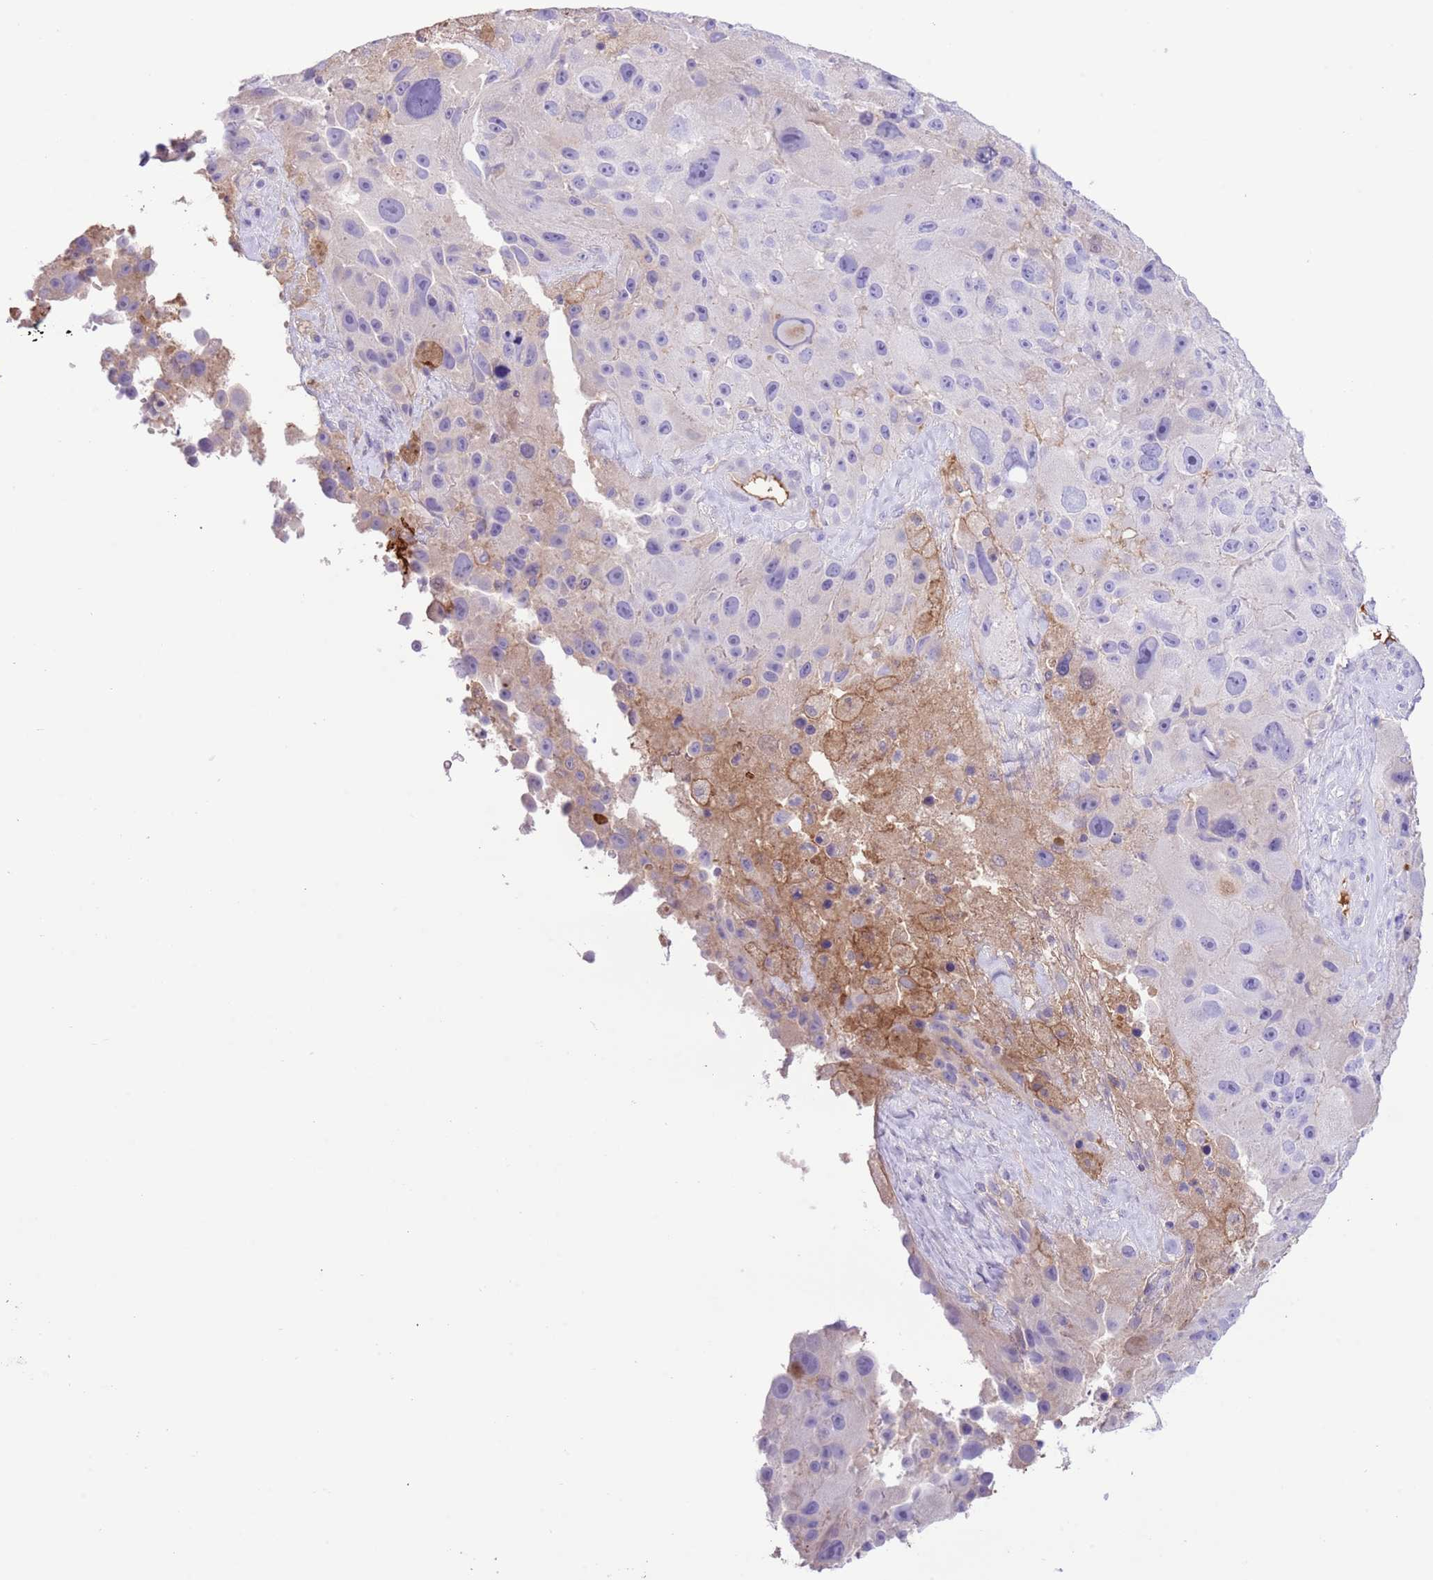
{"staining": {"intensity": "negative", "quantity": "none", "location": "none"}, "tissue": "melanoma", "cell_type": "Tumor cells", "image_type": "cancer", "snomed": [{"axis": "morphology", "description": "Malignant melanoma, Metastatic site"}, {"axis": "topography", "description": "Lymph node"}], "caption": "Micrograph shows no significant protein expression in tumor cells of melanoma. (DAB IHC visualized using brightfield microscopy, high magnification).", "gene": "IGF1", "patient": {"sex": "male", "age": 62}}